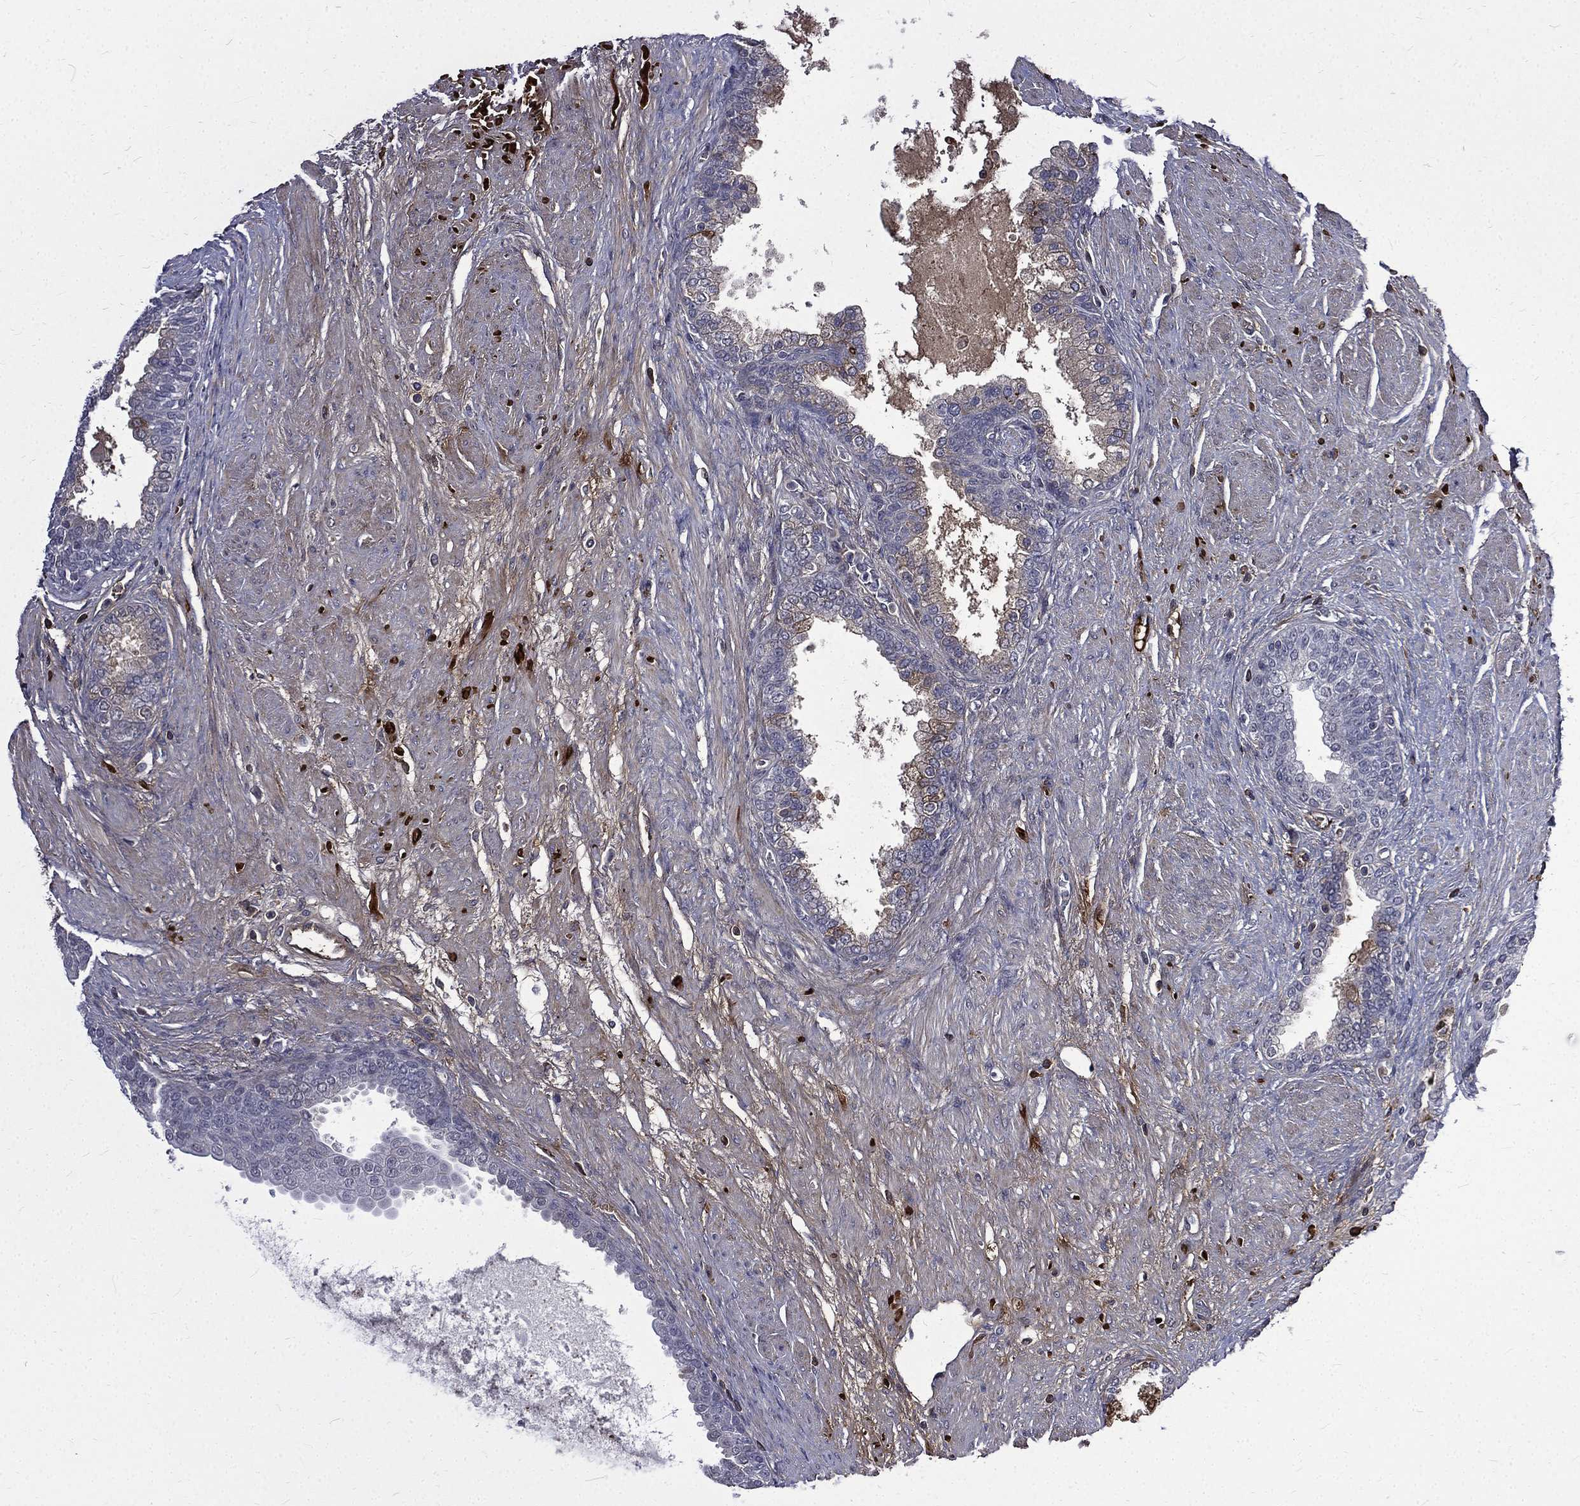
{"staining": {"intensity": "negative", "quantity": "none", "location": "none"}, "tissue": "prostate cancer", "cell_type": "Tumor cells", "image_type": "cancer", "snomed": [{"axis": "morphology", "description": "Adenocarcinoma, NOS"}, {"axis": "topography", "description": "Prostate and seminal vesicle, NOS"}, {"axis": "topography", "description": "Prostate"}], "caption": "The histopathology image reveals no significant positivity in tumor cells of prostate cancer. The staining was performed using DAB (3,3'-diaminobenzidine) to visualize the protein expression in brown, while the nuclei were stained in blue with hematoxylin (Magnification: 20x).", "gene": "FGG", "patient": {"sex": "male", "age": 62}}